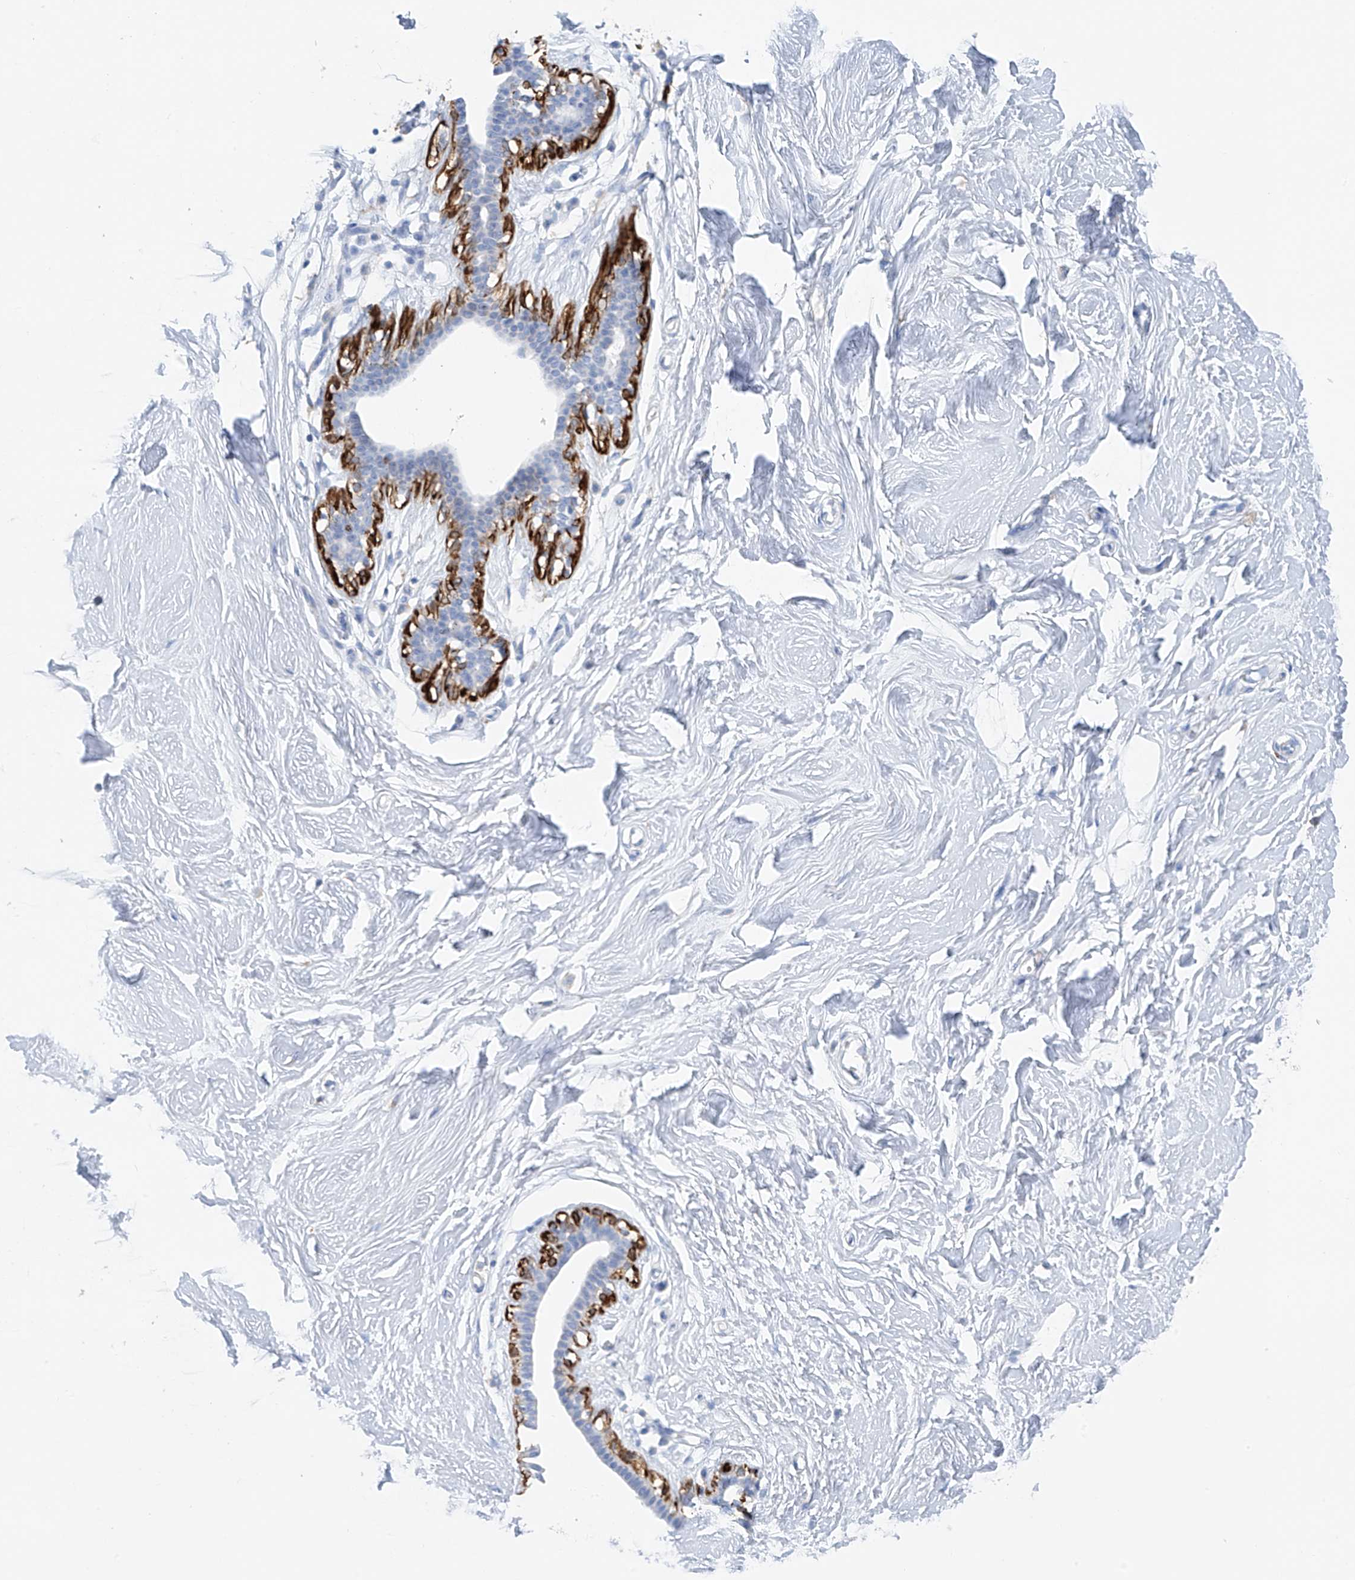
{"staining": {"intensity": "negative", "quantity": "none", "location": "none"}, "tissue": "breast", "cell_type": "Adipocytes", "image_type": "normal", "snomed": [{"axis": "morphology", "description": "Normal tissue, NOS"}, {"axis": "topography", "description": "Breast"}], "caption": "Immunohistochemistry image of normal human breast stained for a protein (brown), which shows no expression in adipocytes.", "gene": "GLMP", "patient": {"sex": "female", "age": 26}}